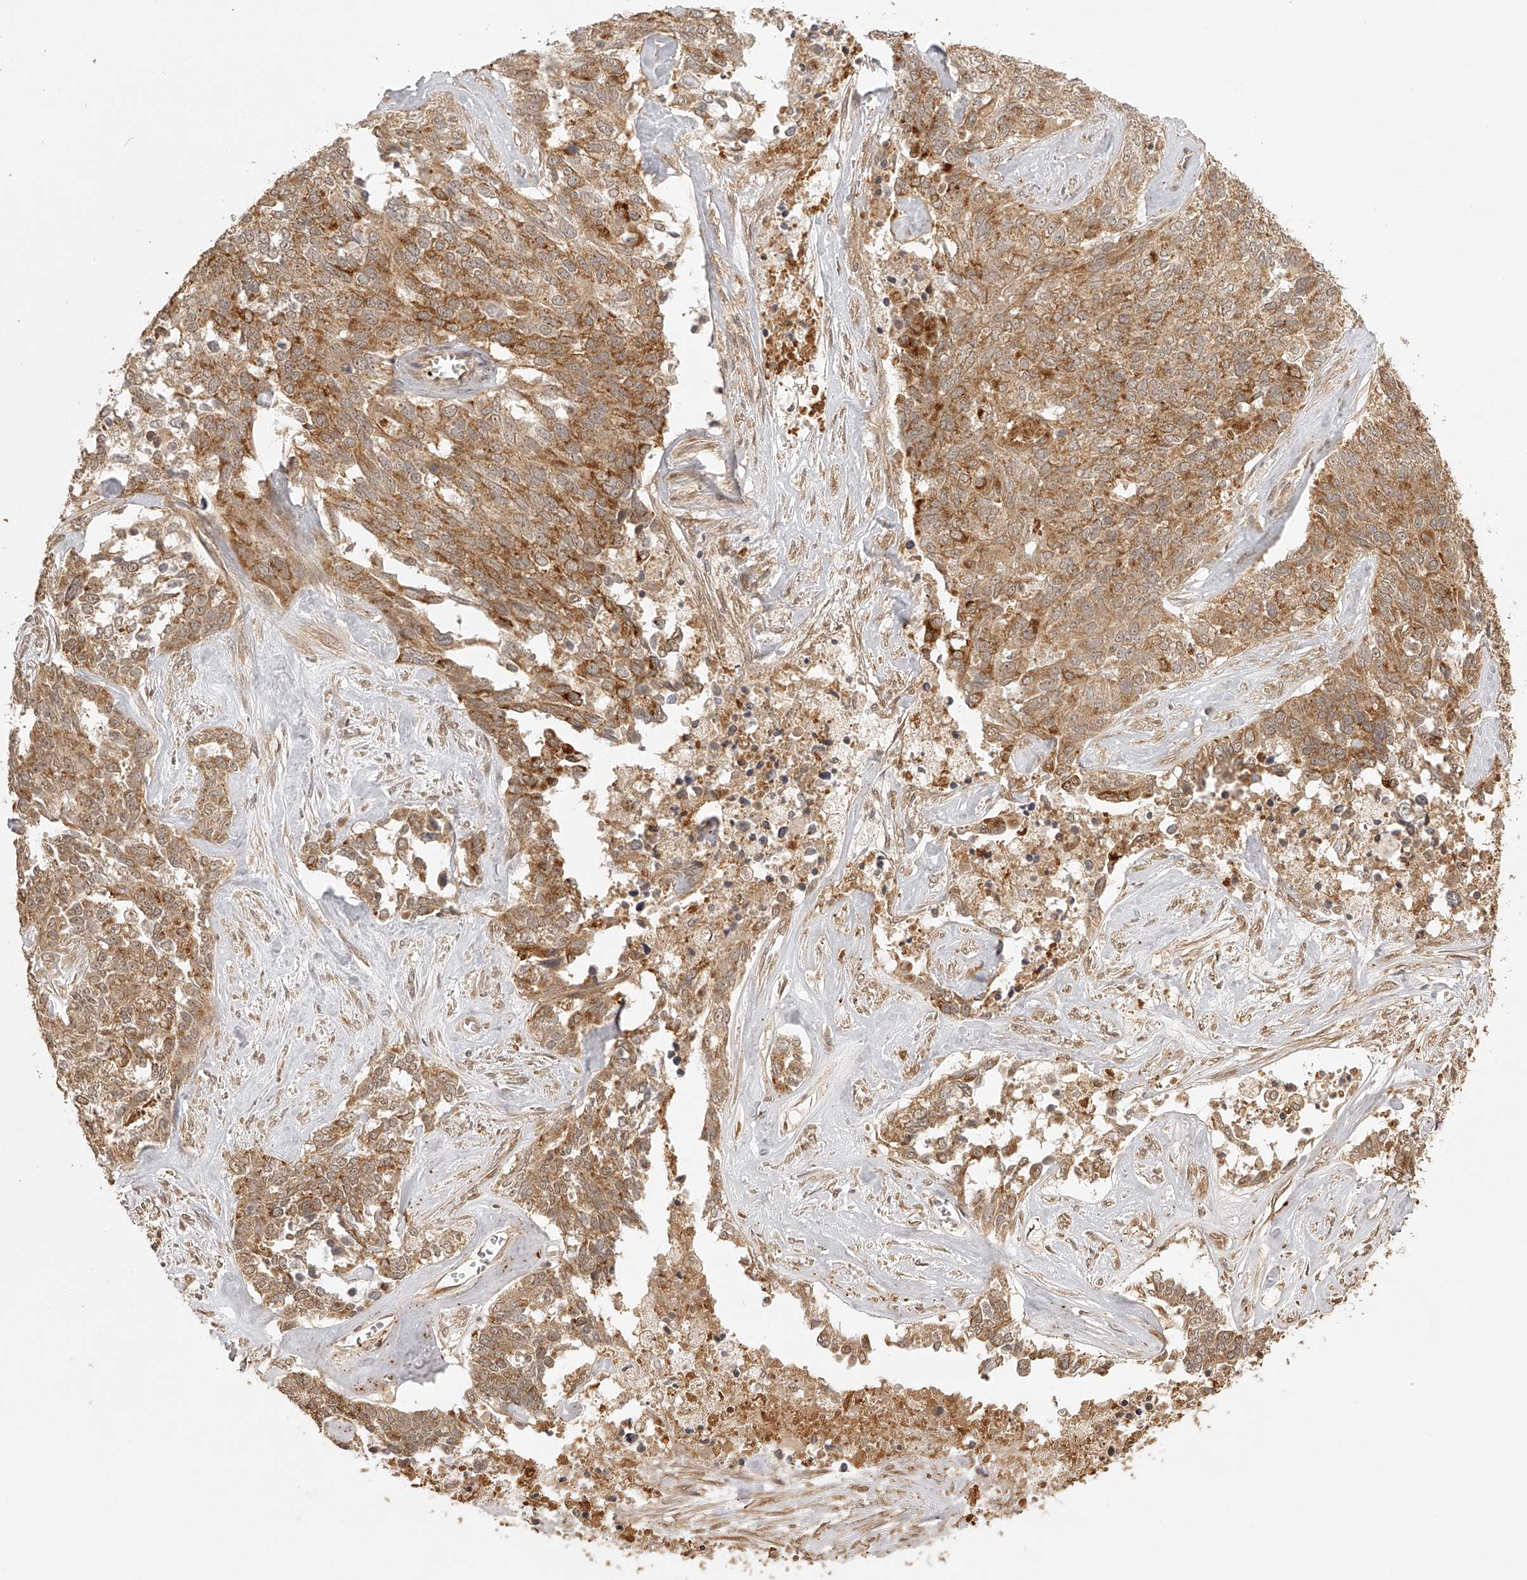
{"staining": {"intensity": "moderate", "quantity": ">75%", "location": "cytoplasmic/membranous"}, "tissue": "ovarian cancer", "cell_type": "Tumor cells", "image_type": "cancer", "snomed": [{"axis": "morphology", "description": "Cystadenocarcinoma, serous, NOS"}, {"axis": "topography", "description": "Ovary"}], "caption": "There is medium levels of moderate cytoplasmic/membranous staining in tumor cells of ovarian serous cystadenocarcinoma, as demonstrated by immunohistochemical staining (brown color).", "gene": "BCL2L11", "patient": {"sex": "female", "age": 44}}